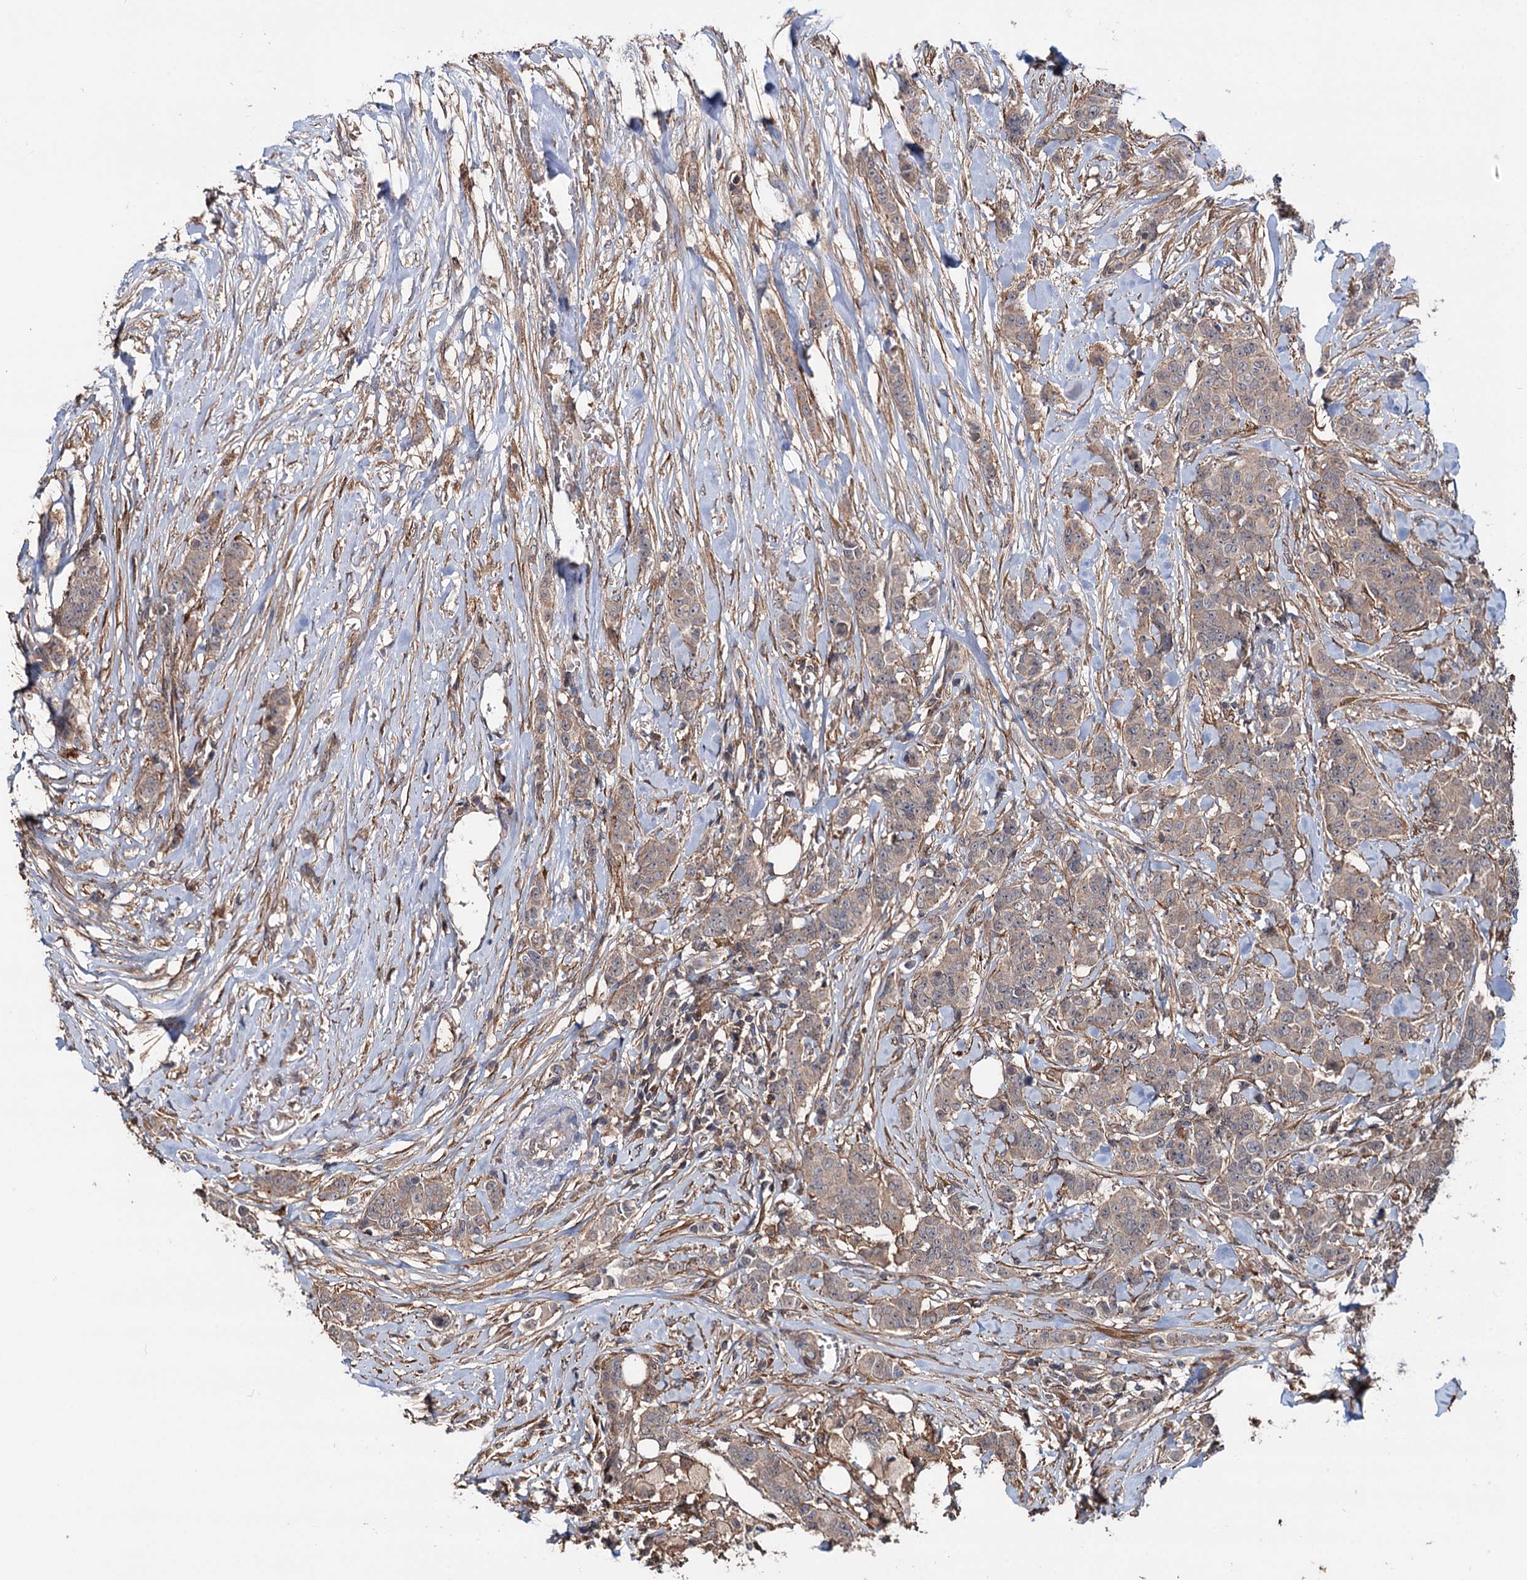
{"staining": {"intensity": "weak", "quantity": "<25%", "location": "cytoplasmic/membranous"}, "tissue": "breast cancer", "cell_type": "Tumor cells", "image_type": "cancer", "snomed": [{"axis": "morphology", "description": "Duct carcinoma"}, {"axis": "topography", "description": "Breast"}], "caption": "There is no significant positivity in tumor cells of breast cancer. Brightfield microscopy of immunohistochemistry stained with DAB (brown) and hematoxylin (blue), captured at high magnification.", "gene": "GRIP1", "patient": {"sex": "female", "age": 40}}